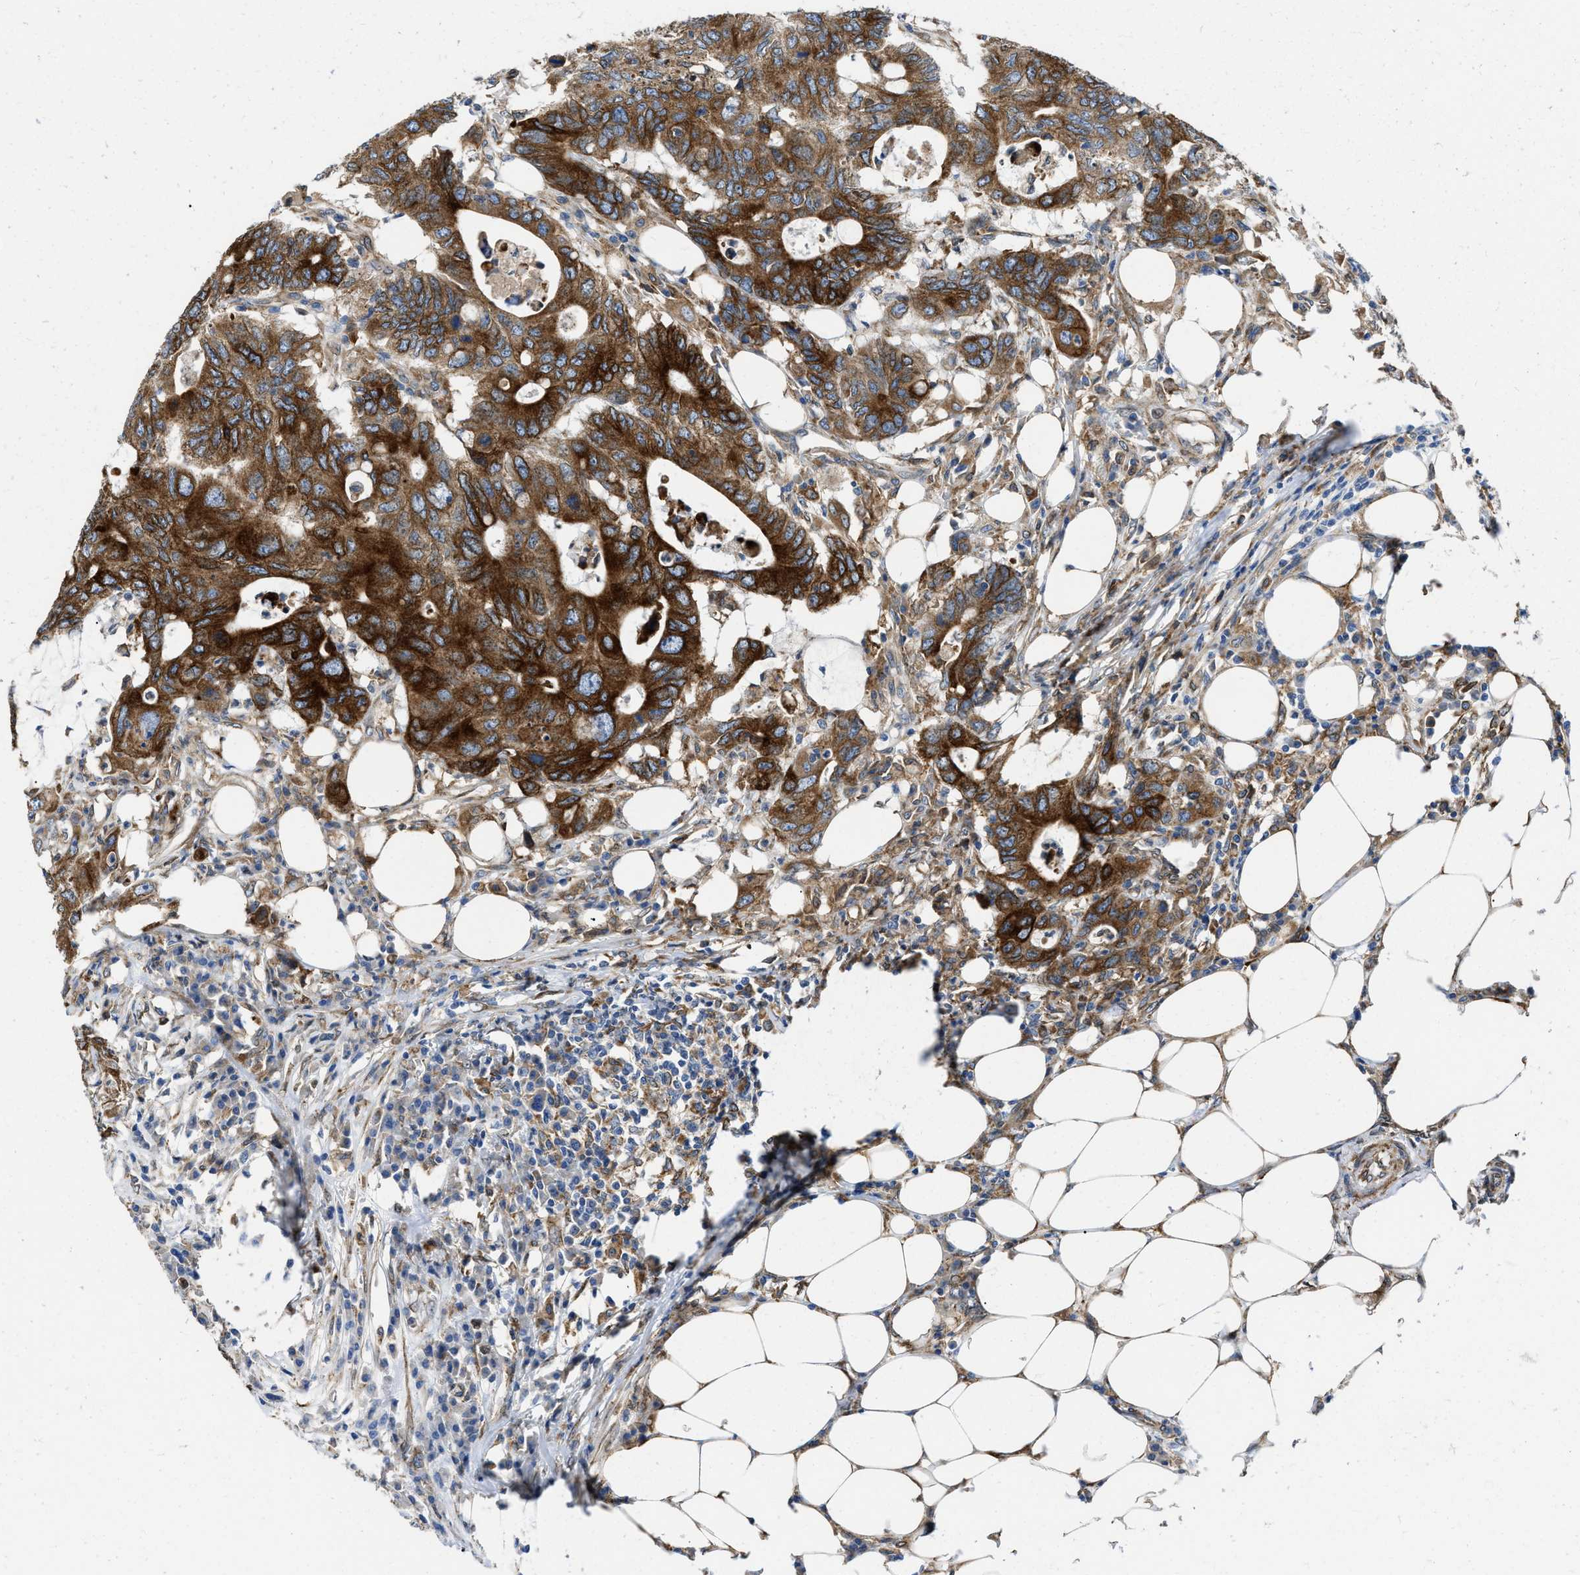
{"staining": {"intensity": "strong", "quantity": ">75%", "location": "cytoplasmic/membranous"}, "tissue": "colorectal cancer", "cell_type": "Tumor cells", "image_type": "cancer", "snomed": [{"axis": "morphology", "description": "Adenocarcinoma, NOS"}, {"axis": "topography", "description": "Colon"}], "caption": "A brown stain shows strong cytoplasmic/membranous staining of a protein in human colorectal cancer tumor cells.", "gene": "ERLIN2", "patient": {"sex": "male", "age": 71}}